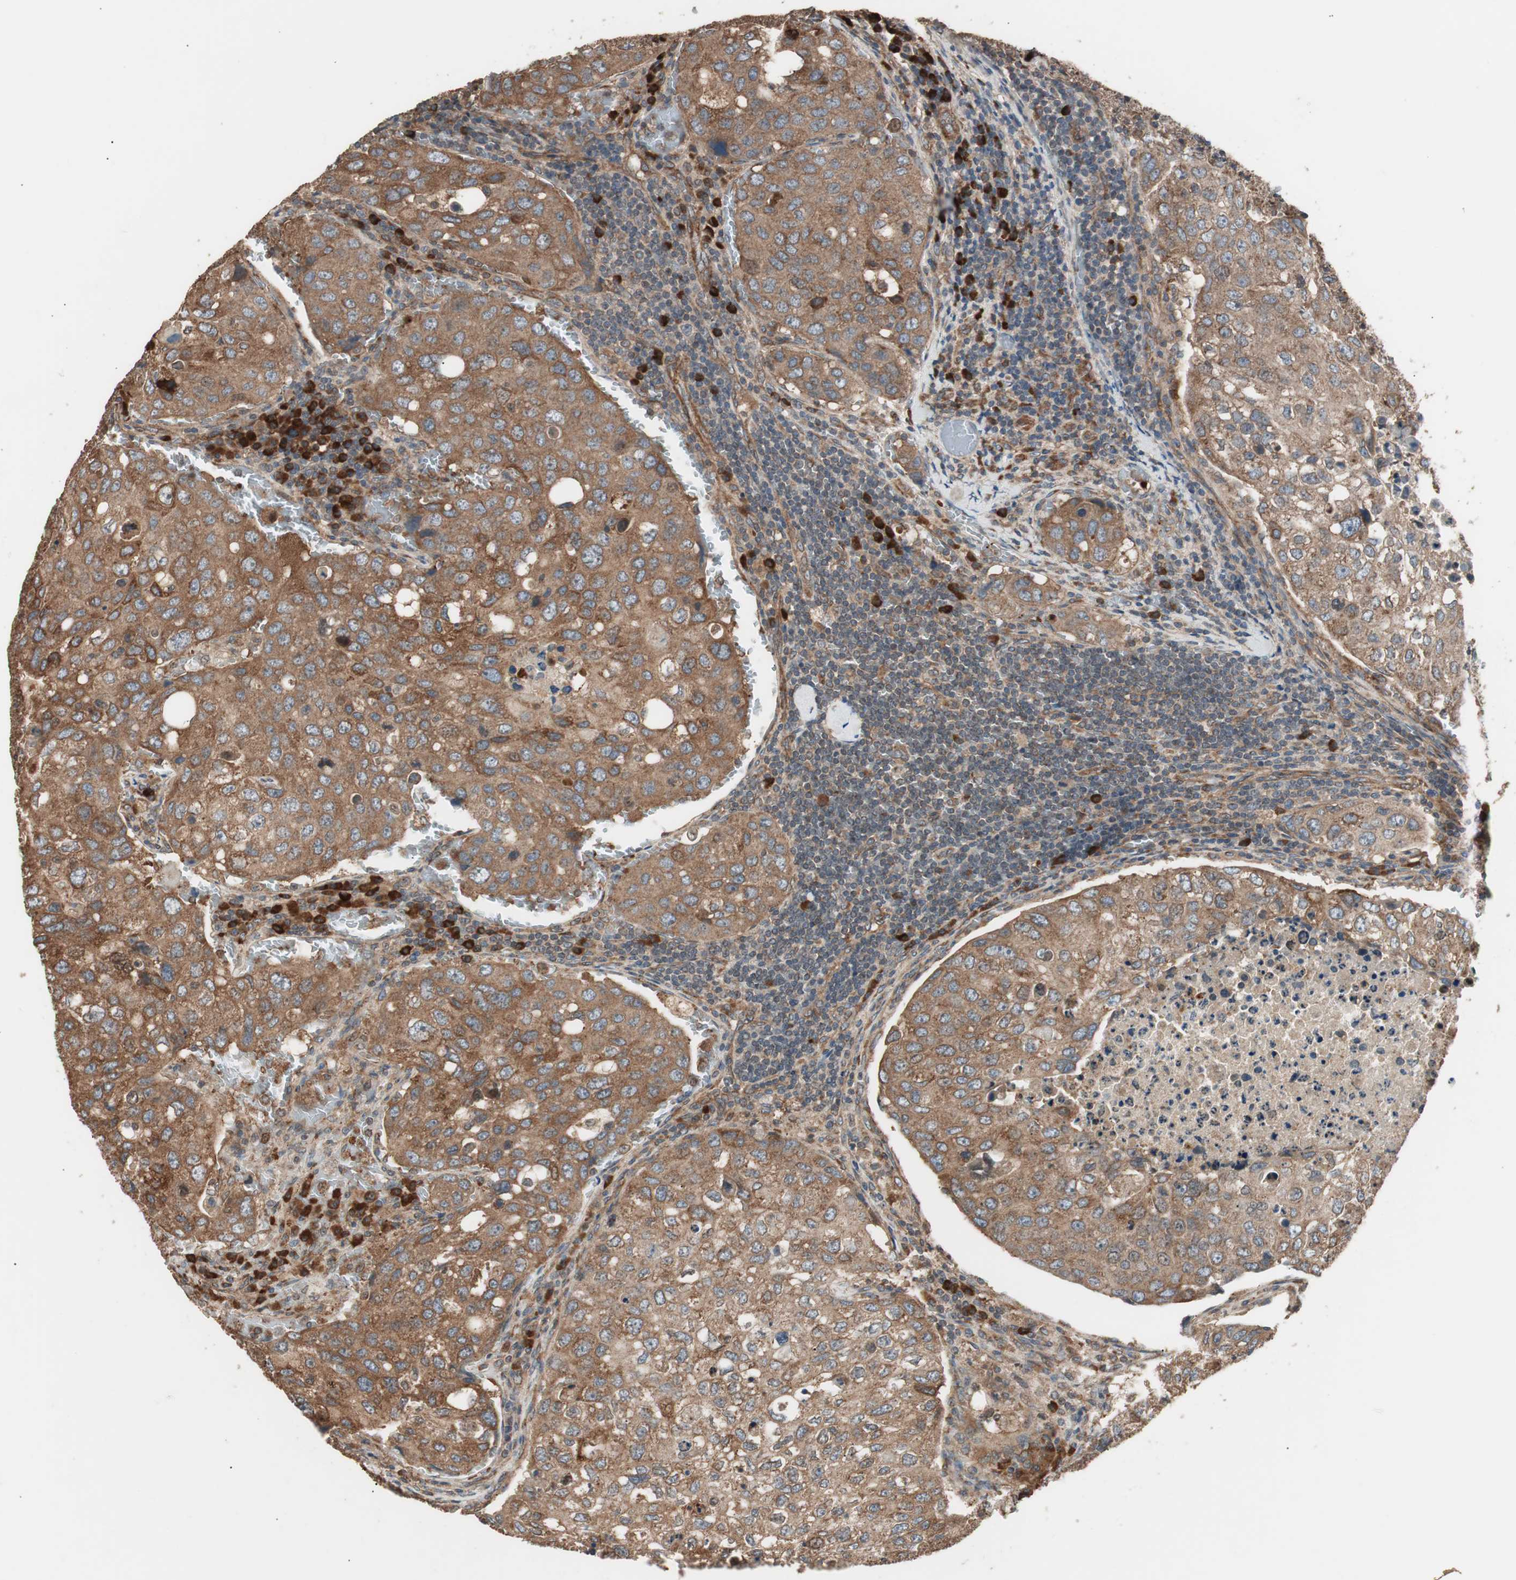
{"staining": {"intensity": "moderate", "quantity": ">75%", "location": "cytoplasmic/membranous"}, "tissue": "urothelial cancer", "cell_type": "Tumor cells", "image_type": "cancer", "snomed": [{"axis": "morphology", "description": "Urothelial carcinoma, High grade"}, {"axis": "topography", "description": "Lymph node"}, {"axis": "topography", "description": "Urinary bladder"}], "caption": "Moderate cytoplasmic/membranous staining for a protein is identified in approximately >75% of tumor cells of urothelial carcinoma (high-grade) using immunohistochemistry.", "gene": "LZTS1", "patient": {"sex": "male", "age": 51}}